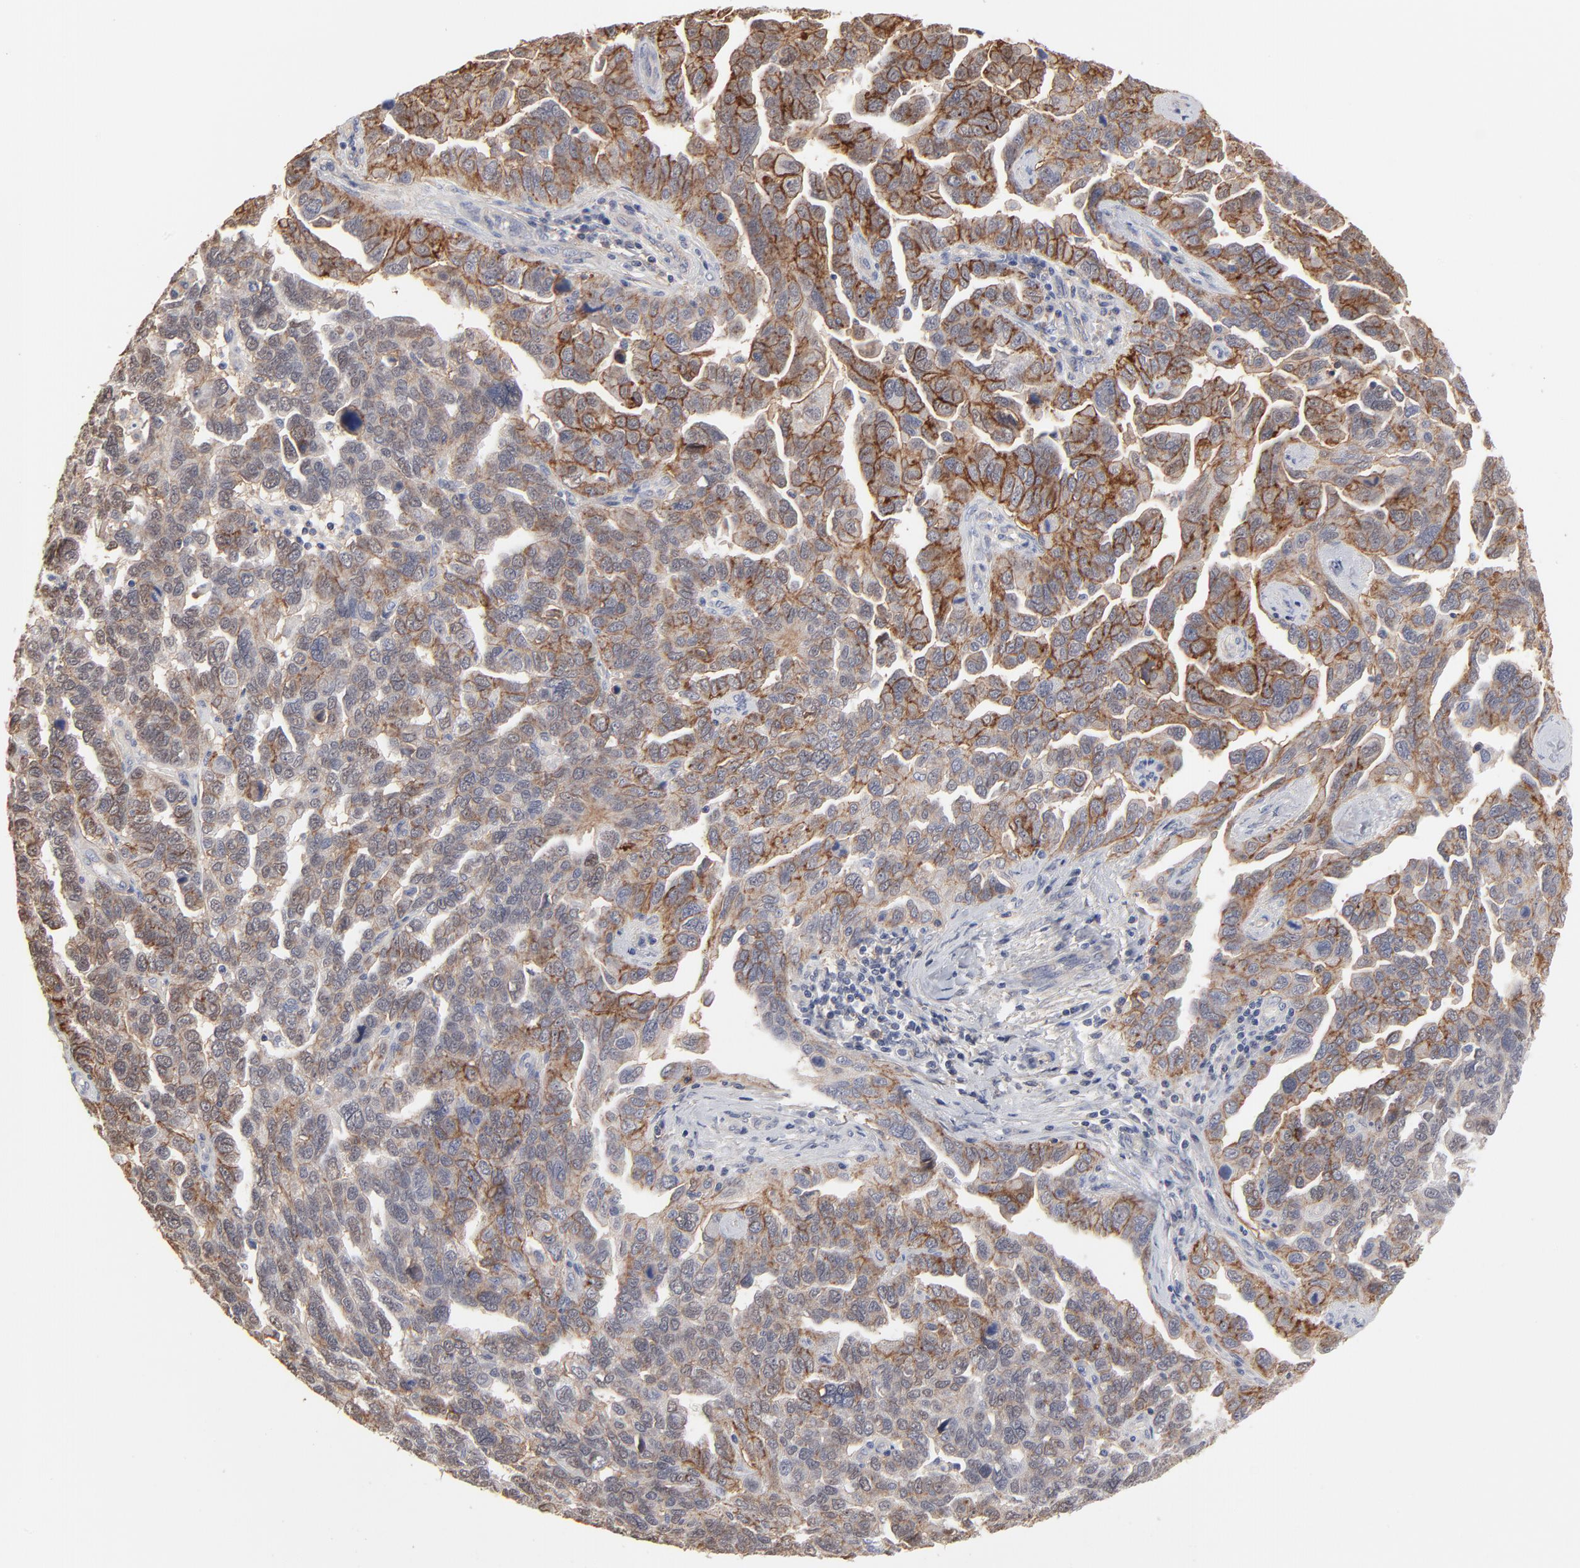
{"staining": {"intensity": "moderate", "quantity": ">75%", "location": "cytoplasmic/membranous"}, "tissue": "ovarian cancer", "cell_type": "Tumor cells", "image_type": "cancer", "snomed": [{"axis": "morphology", "description": "Cystadenocarcinoma, serous, NOS"}, {"axis": "topography", "description": "Ovary"}], "caption": "Protein staining of ovarian serous cystadenocarcinoma tissue shows moderate cytoplasmic/membranous staining in about >75% of tumor cells.", "gene": "SLC16A1", "patient": {"sex": "female", "age": 64}}